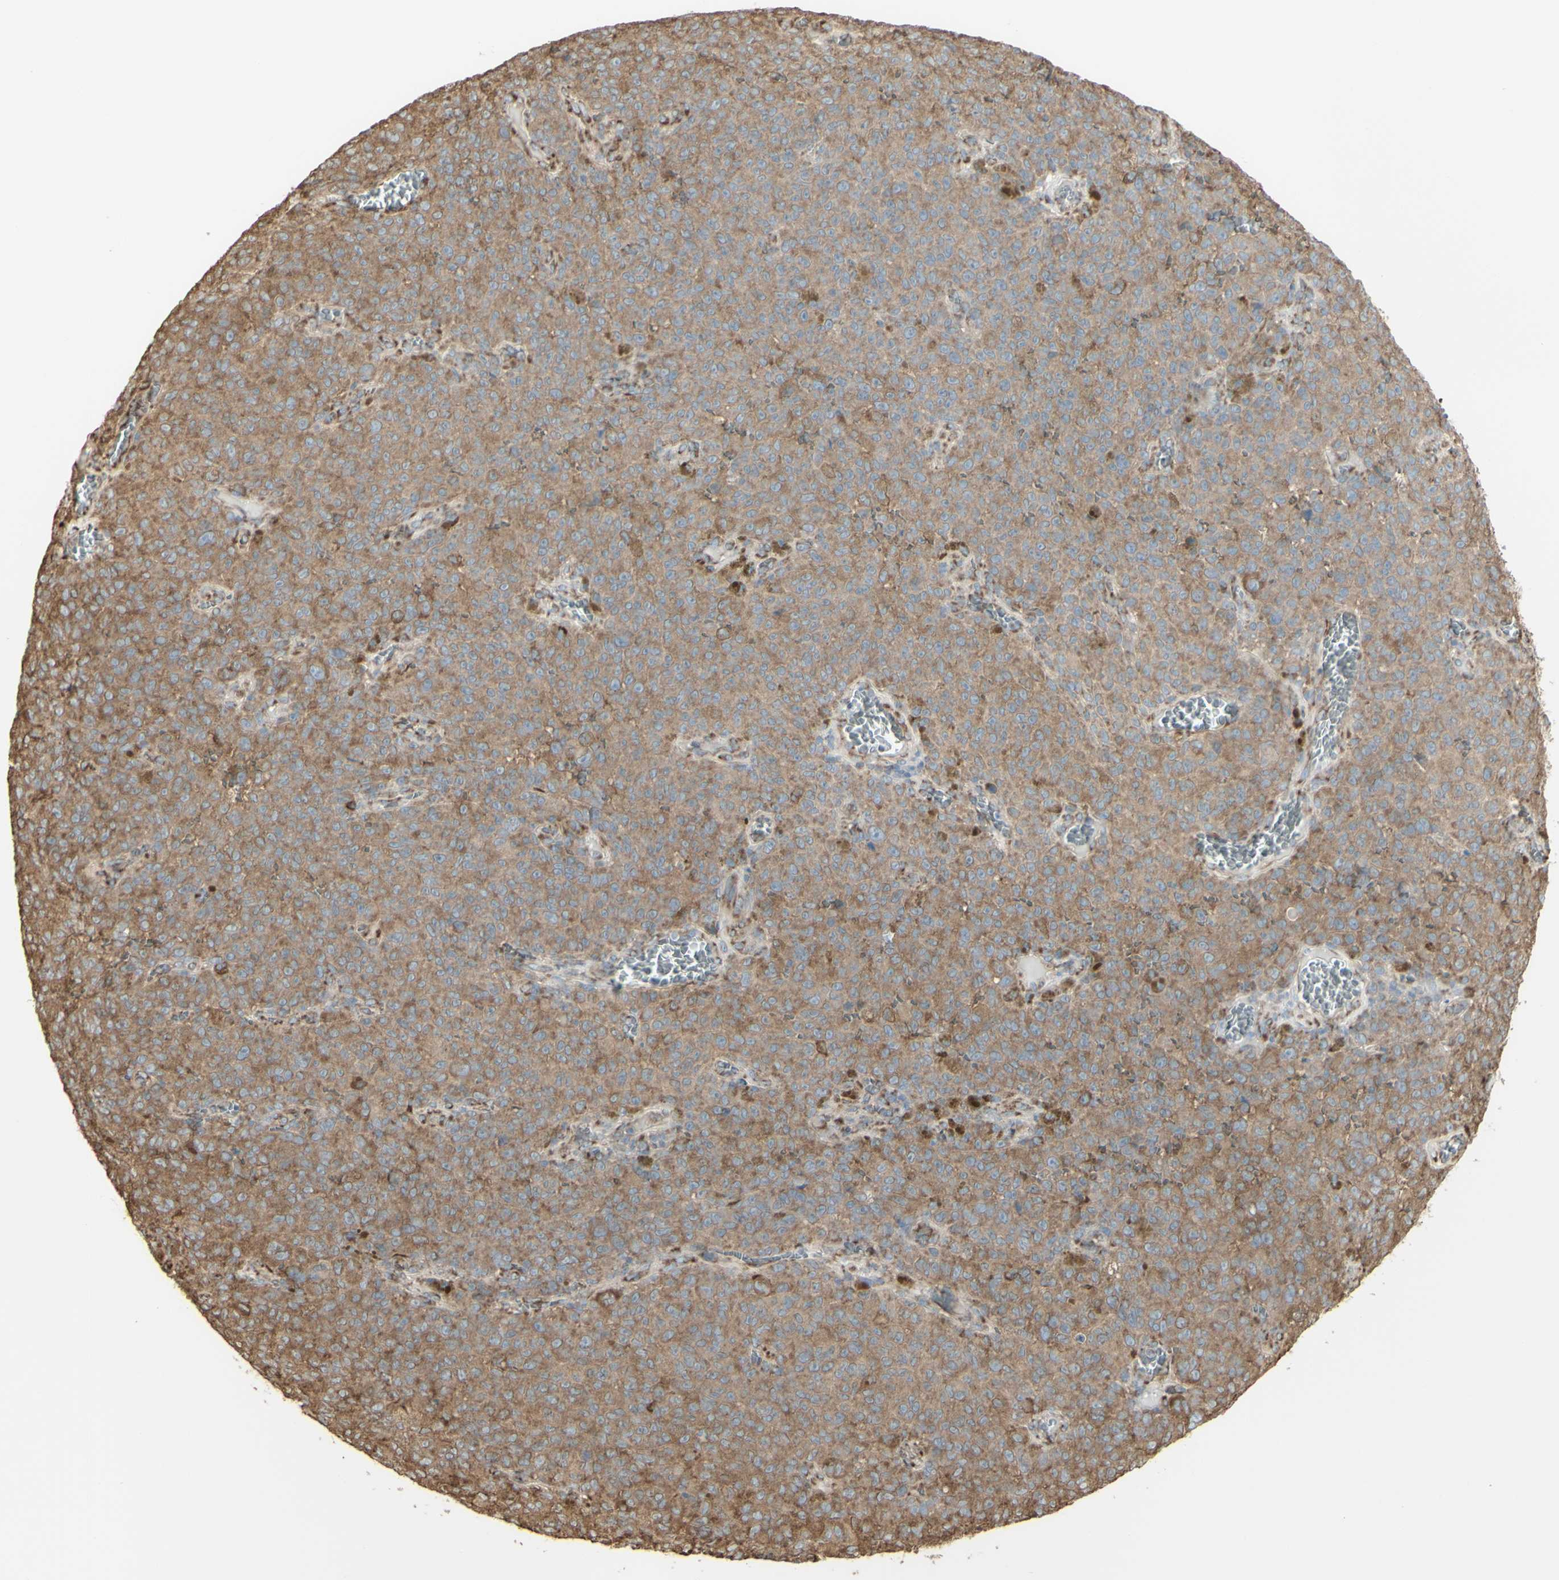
{"staining": {"intensity": "moderate", "quantity": ">75%", "location": "cytoplasmic/membranous"}, "tissue": "melanoma", "cell_type": "Tumor cells", "image_type": "cancer", "snomed": [{"axis": "morphology", "description": "Malignant melanoma, NOS"}, {"axis": "topography", "description": "Skin"}], "caption": "There is medium levels of moderate cytoplasmic/membranous expression in tumor cells of malignant melanoma, as demonstrated by immunohistochemical staining (brown color).", "gene": "EEF1B2", "patient": {"sex": "female", "age": 82}}